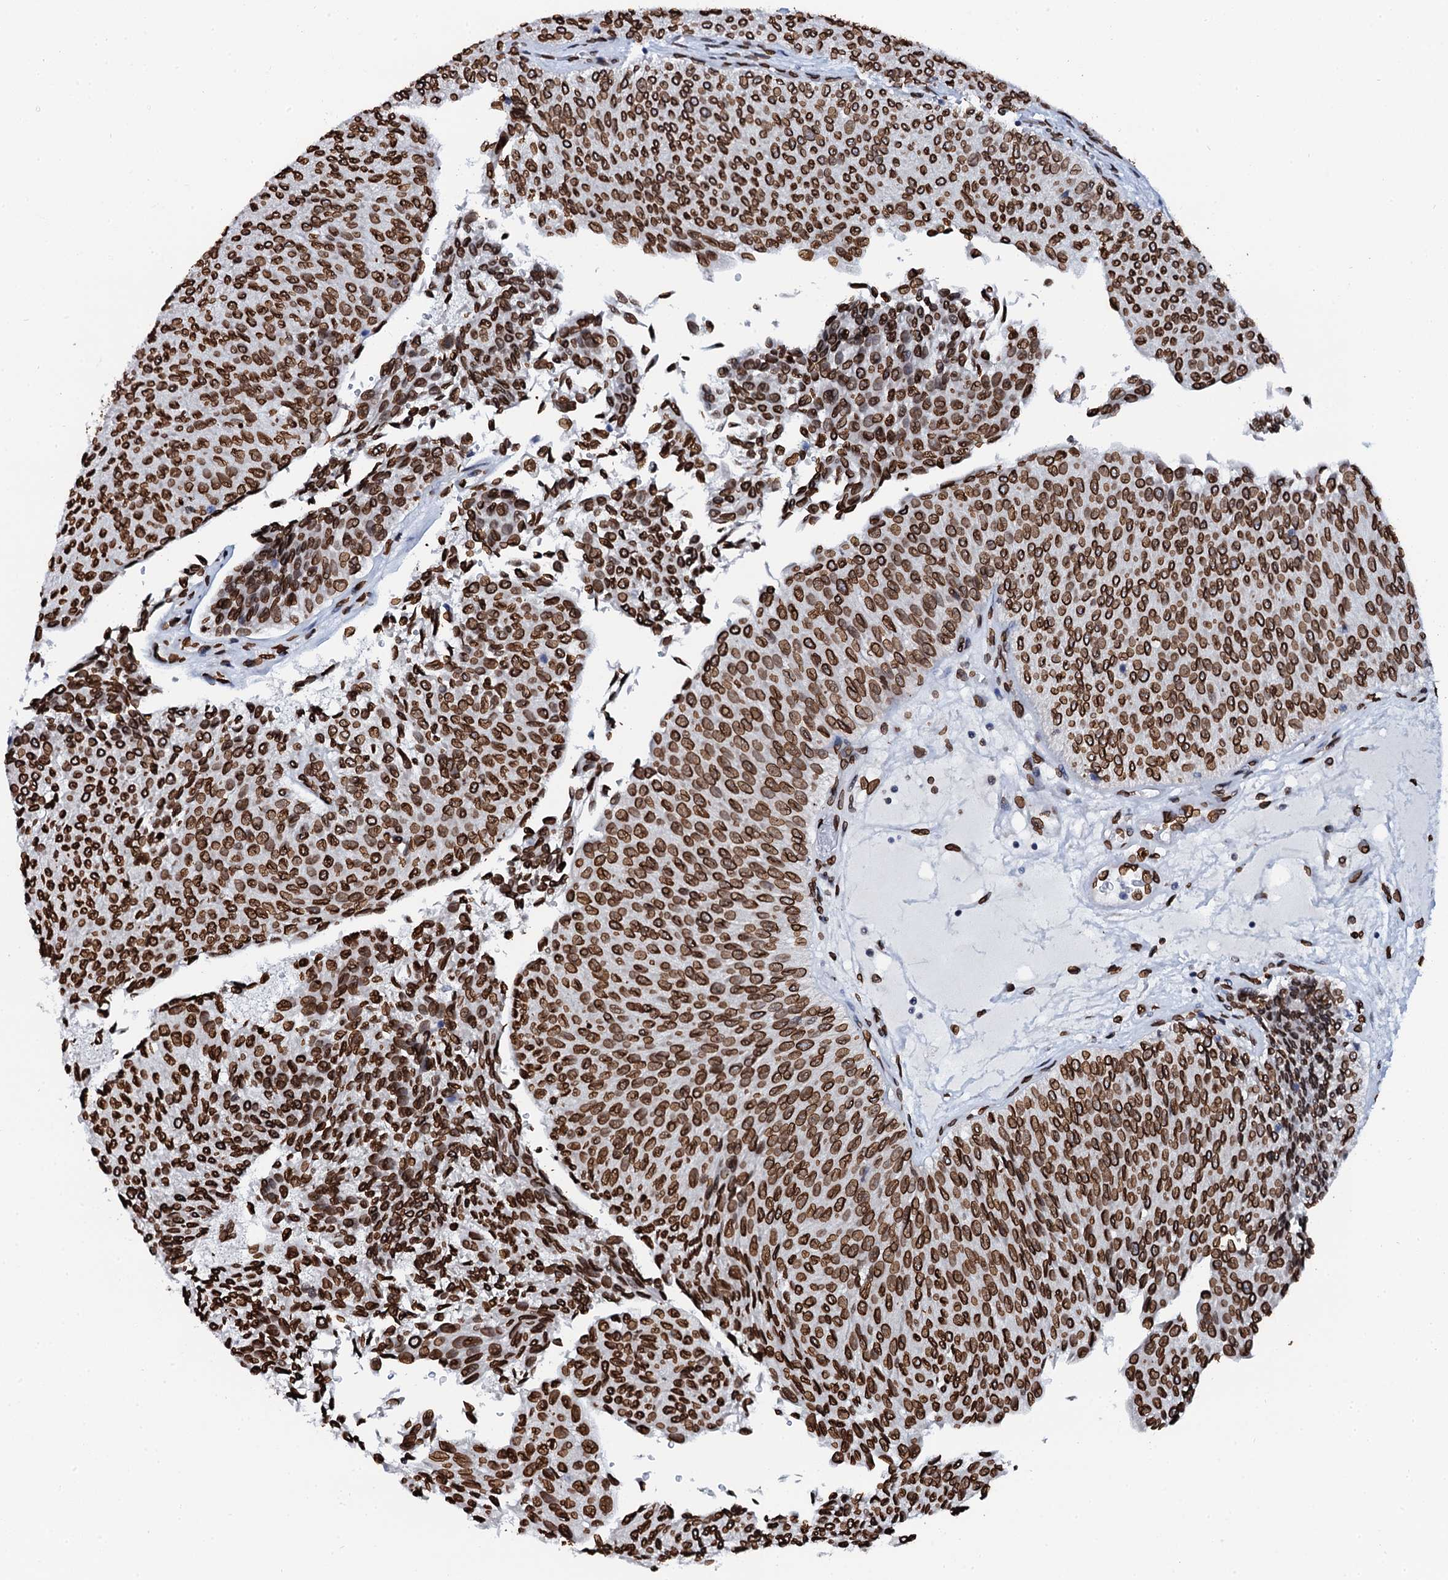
{"staining": {"intensity": "strong", "quantity": ">75%", "location": "nuclear"}, "tissue": "urothelial cancer", "cell_type": "Tumor cells", "image_type": "cancer", "snomed": [{"axis": "morphology", "description": "Urothelial carcinoma, Low grade"}, {"axis": "topography", "description": "Urinary bladder"}], "caption": "Approximately >75% of tumor cells in human urothelial carcinoma (low-grade) display strong nuclear protein expression as visualized by brown immunohistochemical staining.", "gene": "KATNAL2", "patient": {"sex": "male", "age": 78}}